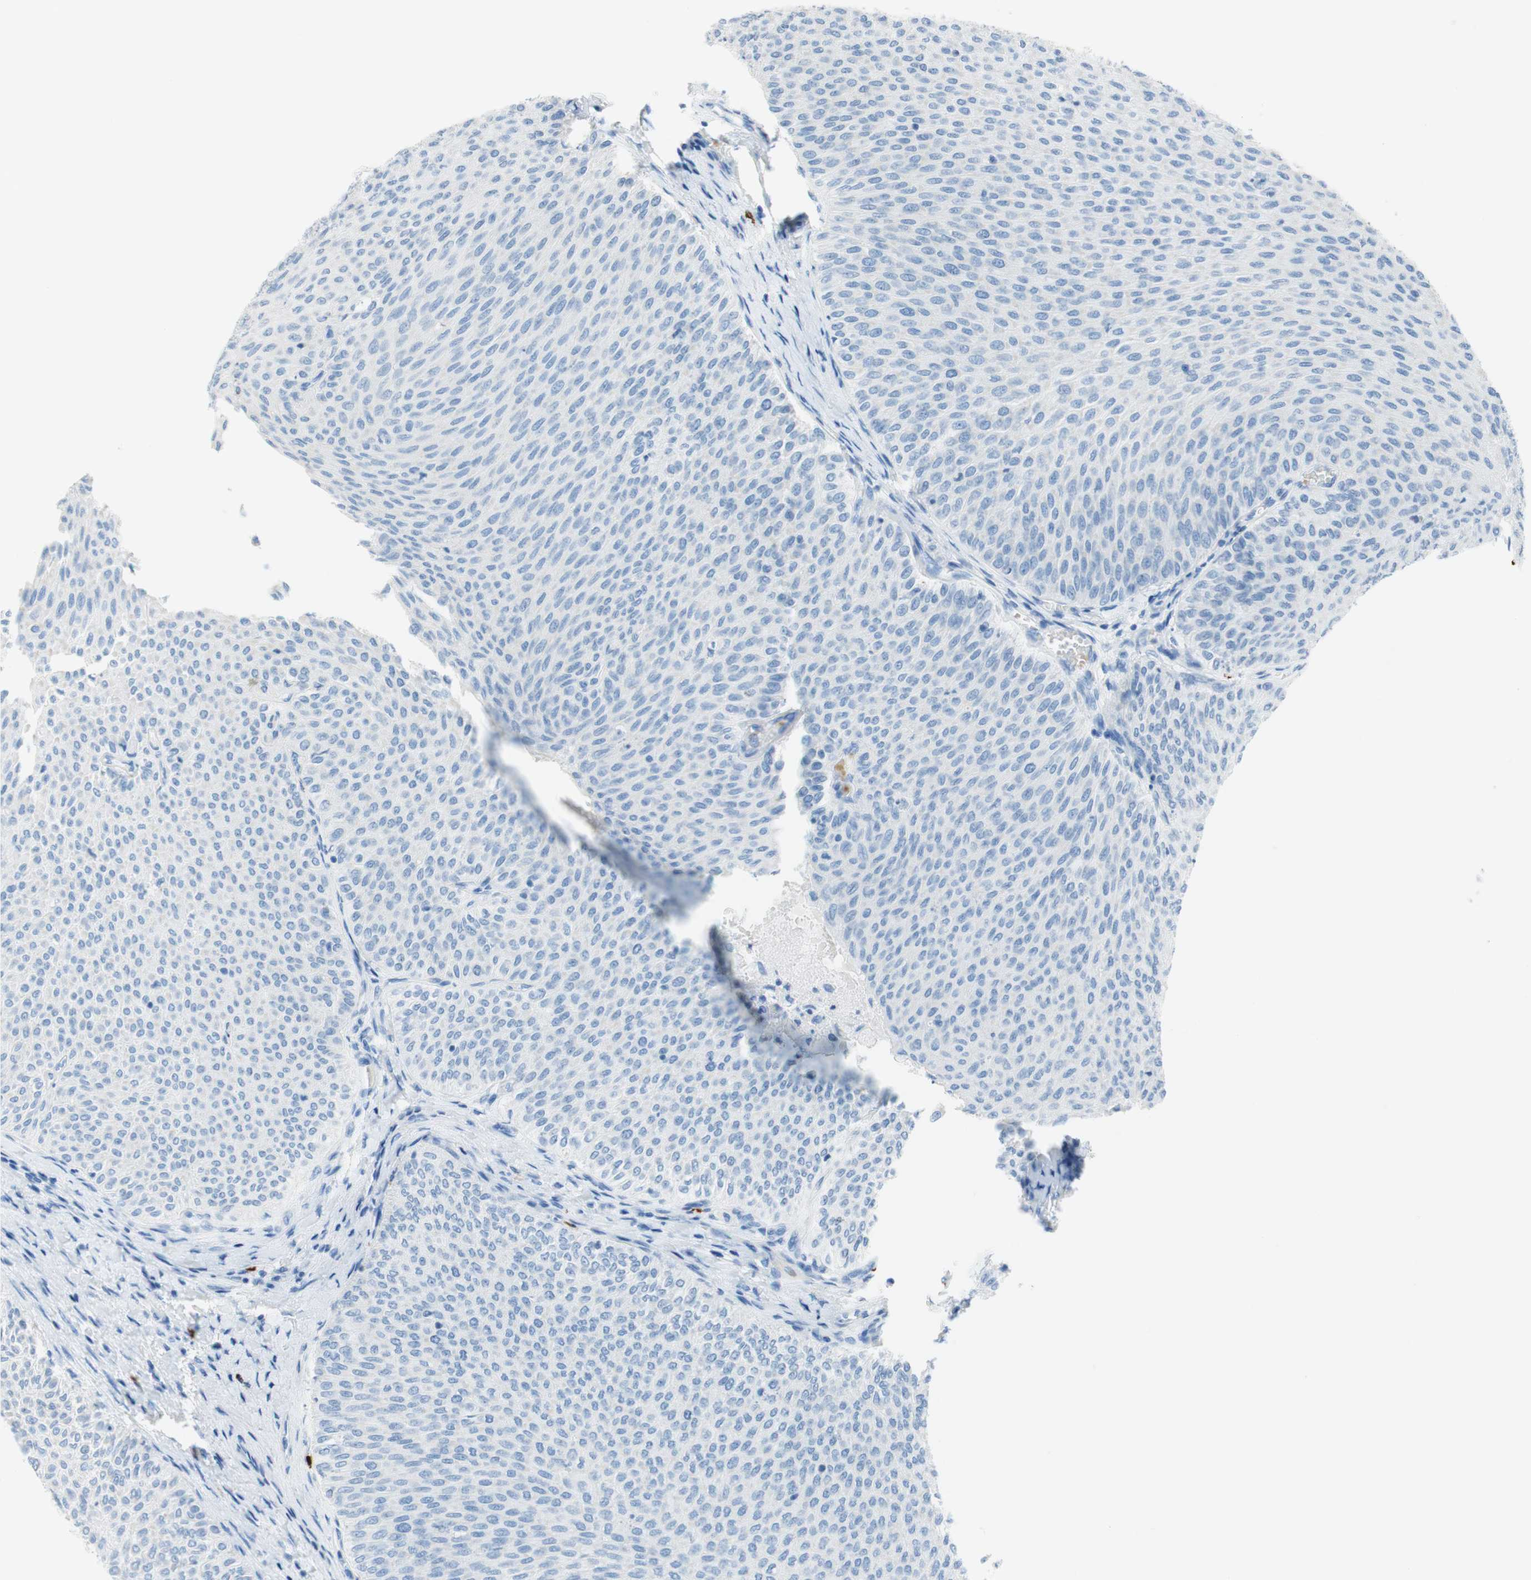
{"staining": {"intensity": "negative", "quantity": "none", "location": "none"}, "tissue": "urothelial cancer", "cell_type": "Tumor cells", "image_type": "cancer", "snomed": [{"axis": "morphology", "description": "Urothelial carcinoma, Low grade"}, {"axis": "topography", "description": "Urinary bladder"}], "caption": "Tumor cells are negative for brown protein staining in low-grade urothelial carcinoma.", "gene": "CEACAM1", "patient": {"sex": "male", "age": 78}}